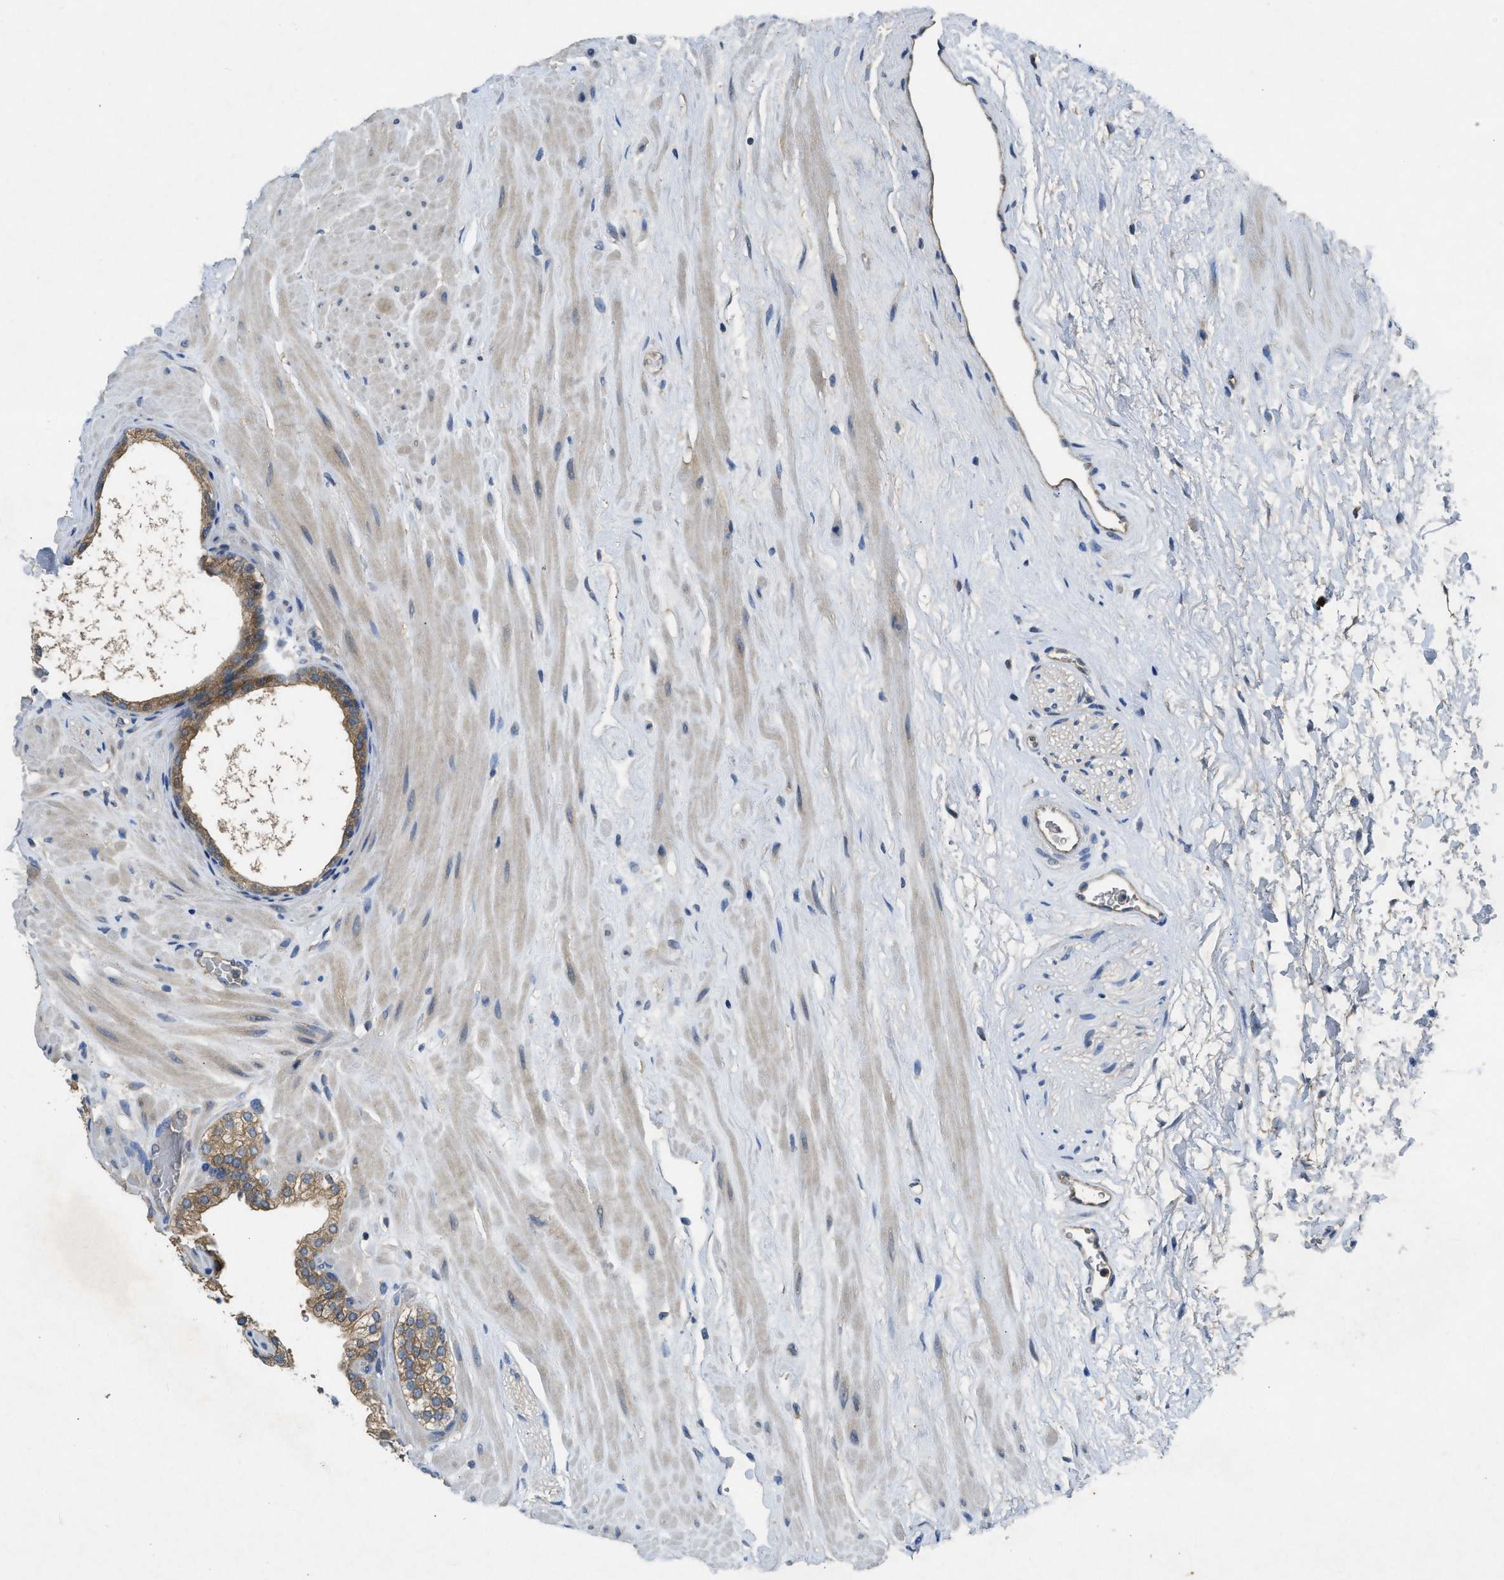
{"staining": {"intensity": "moderate", "quantity": ">75%", "location": "cytoplasmic/membranous"}, "tissue": "prostate", "cell_type": "Glandular cells", "image_type": "normal", "snomed": [{"axis": "morphology", "description": "Normal tissue, NOS"}, {"axis": "morphology", "description": "Urothelial carcinoma, Low grade"}, {"axis": "topography", "description": "Urinary bladder"}, {"axis": "topography", "description": "Prostate"}], "caption": "DAB immunohistochemical staining of unremarkable prostate displays moderate cytoplasmic/membranous protein staining in approximately >75% of glandular cells.", "gene": "PPP3CA", "patient": {"sex": "male", "age": 60}}